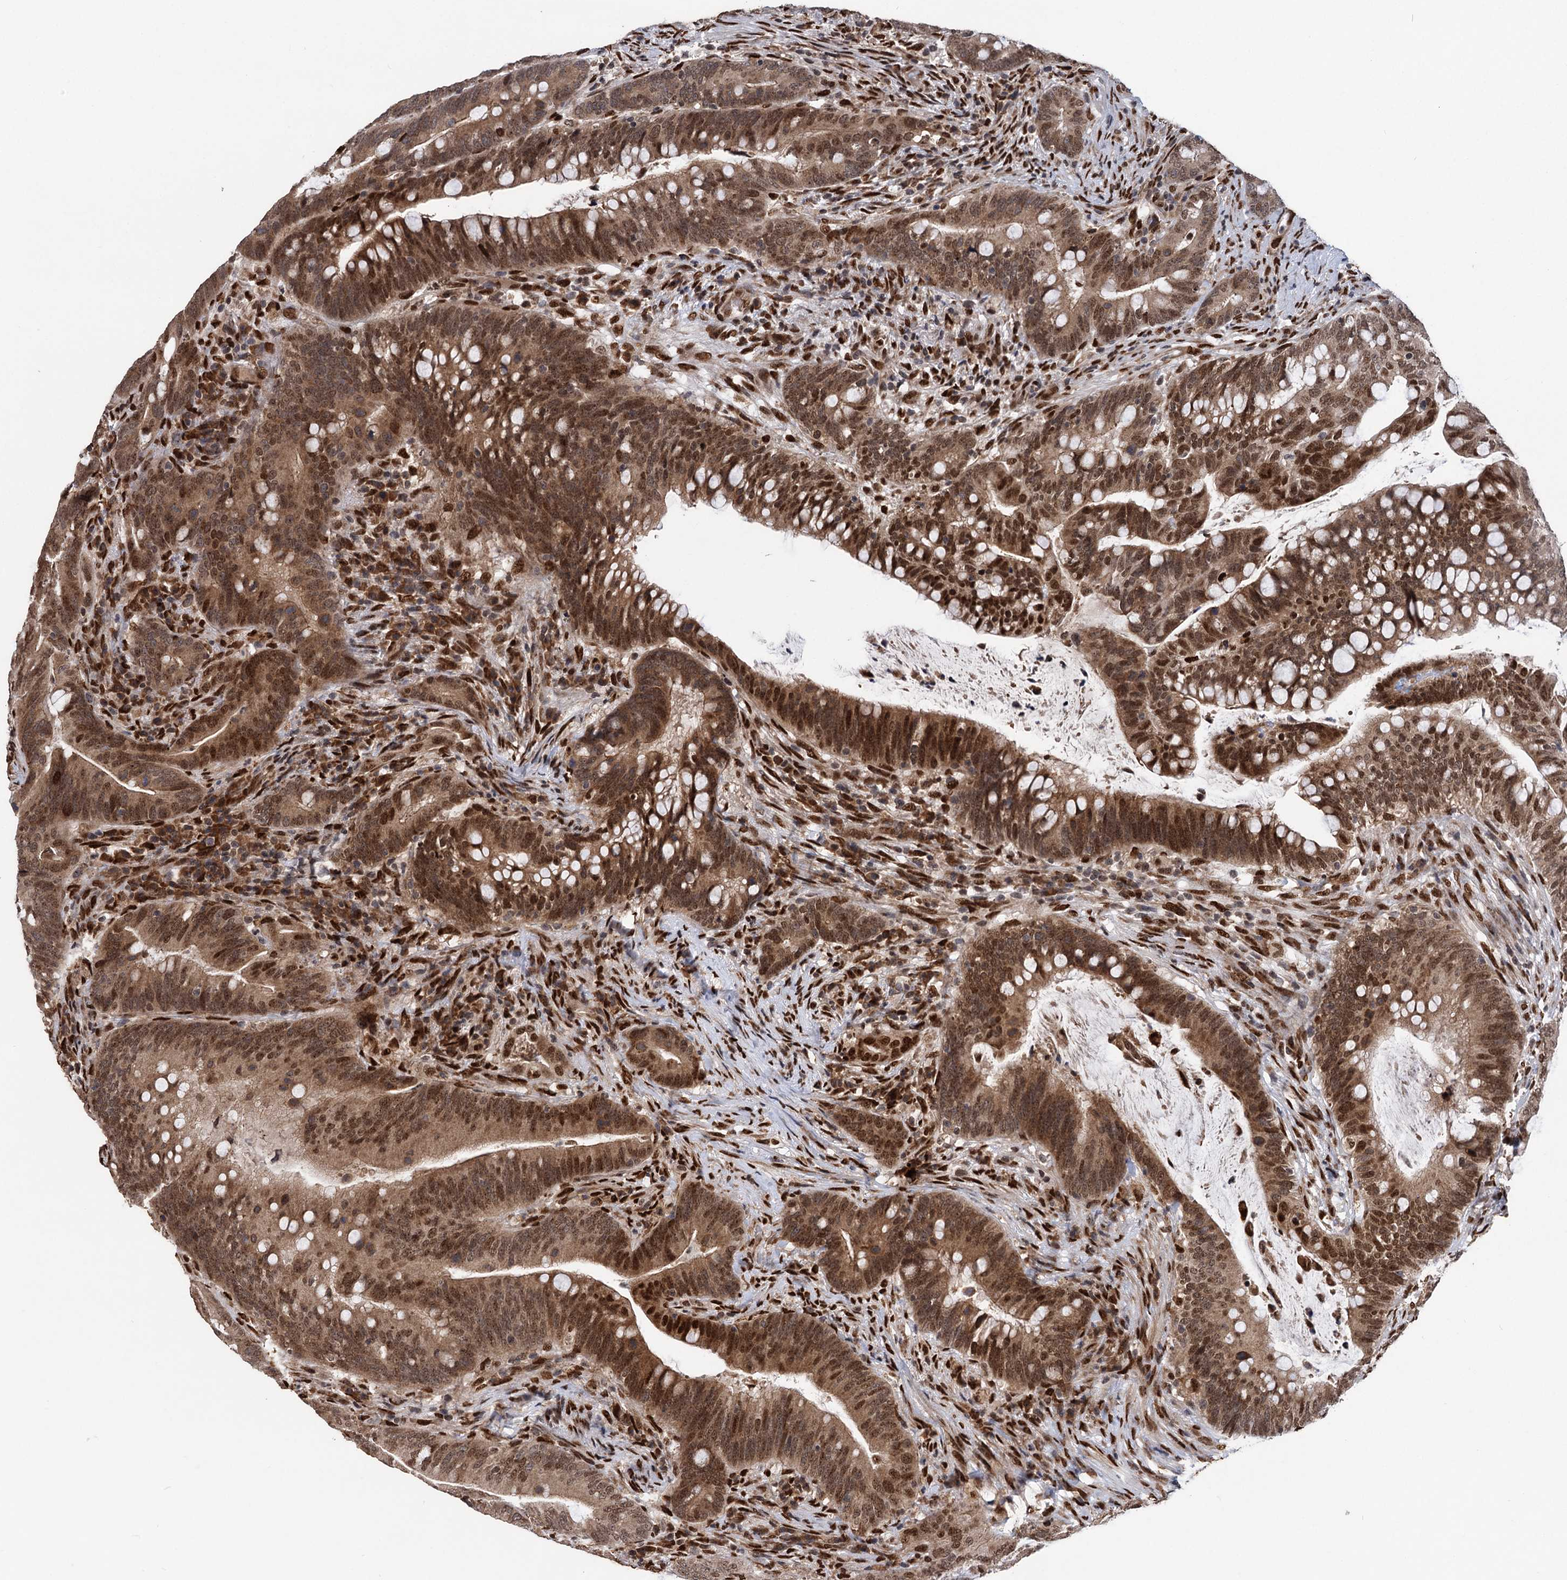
{"staining": {"intensity": "moderate", "quantity": ">75%", "location": "cytoplasmic/membranous,nuclear"}, "tissue": "colorectal cancer", "cell_type": "Tumor cells", "image_type": "cancer", "snomed": [{"axis": "morphology", "description": "Adenocarcinoma, NOS"}, {"axis": "topography", "description": "Colon"}], "caption": "This is an image of immunohistochemistry staining of colorectal adenocarcinoma, which shows moderate expression in the cytoplasmic/membranous and nuclear of tumor cells.", "gene": "MESD", "patient": {"sex": "female", "age": 66}}